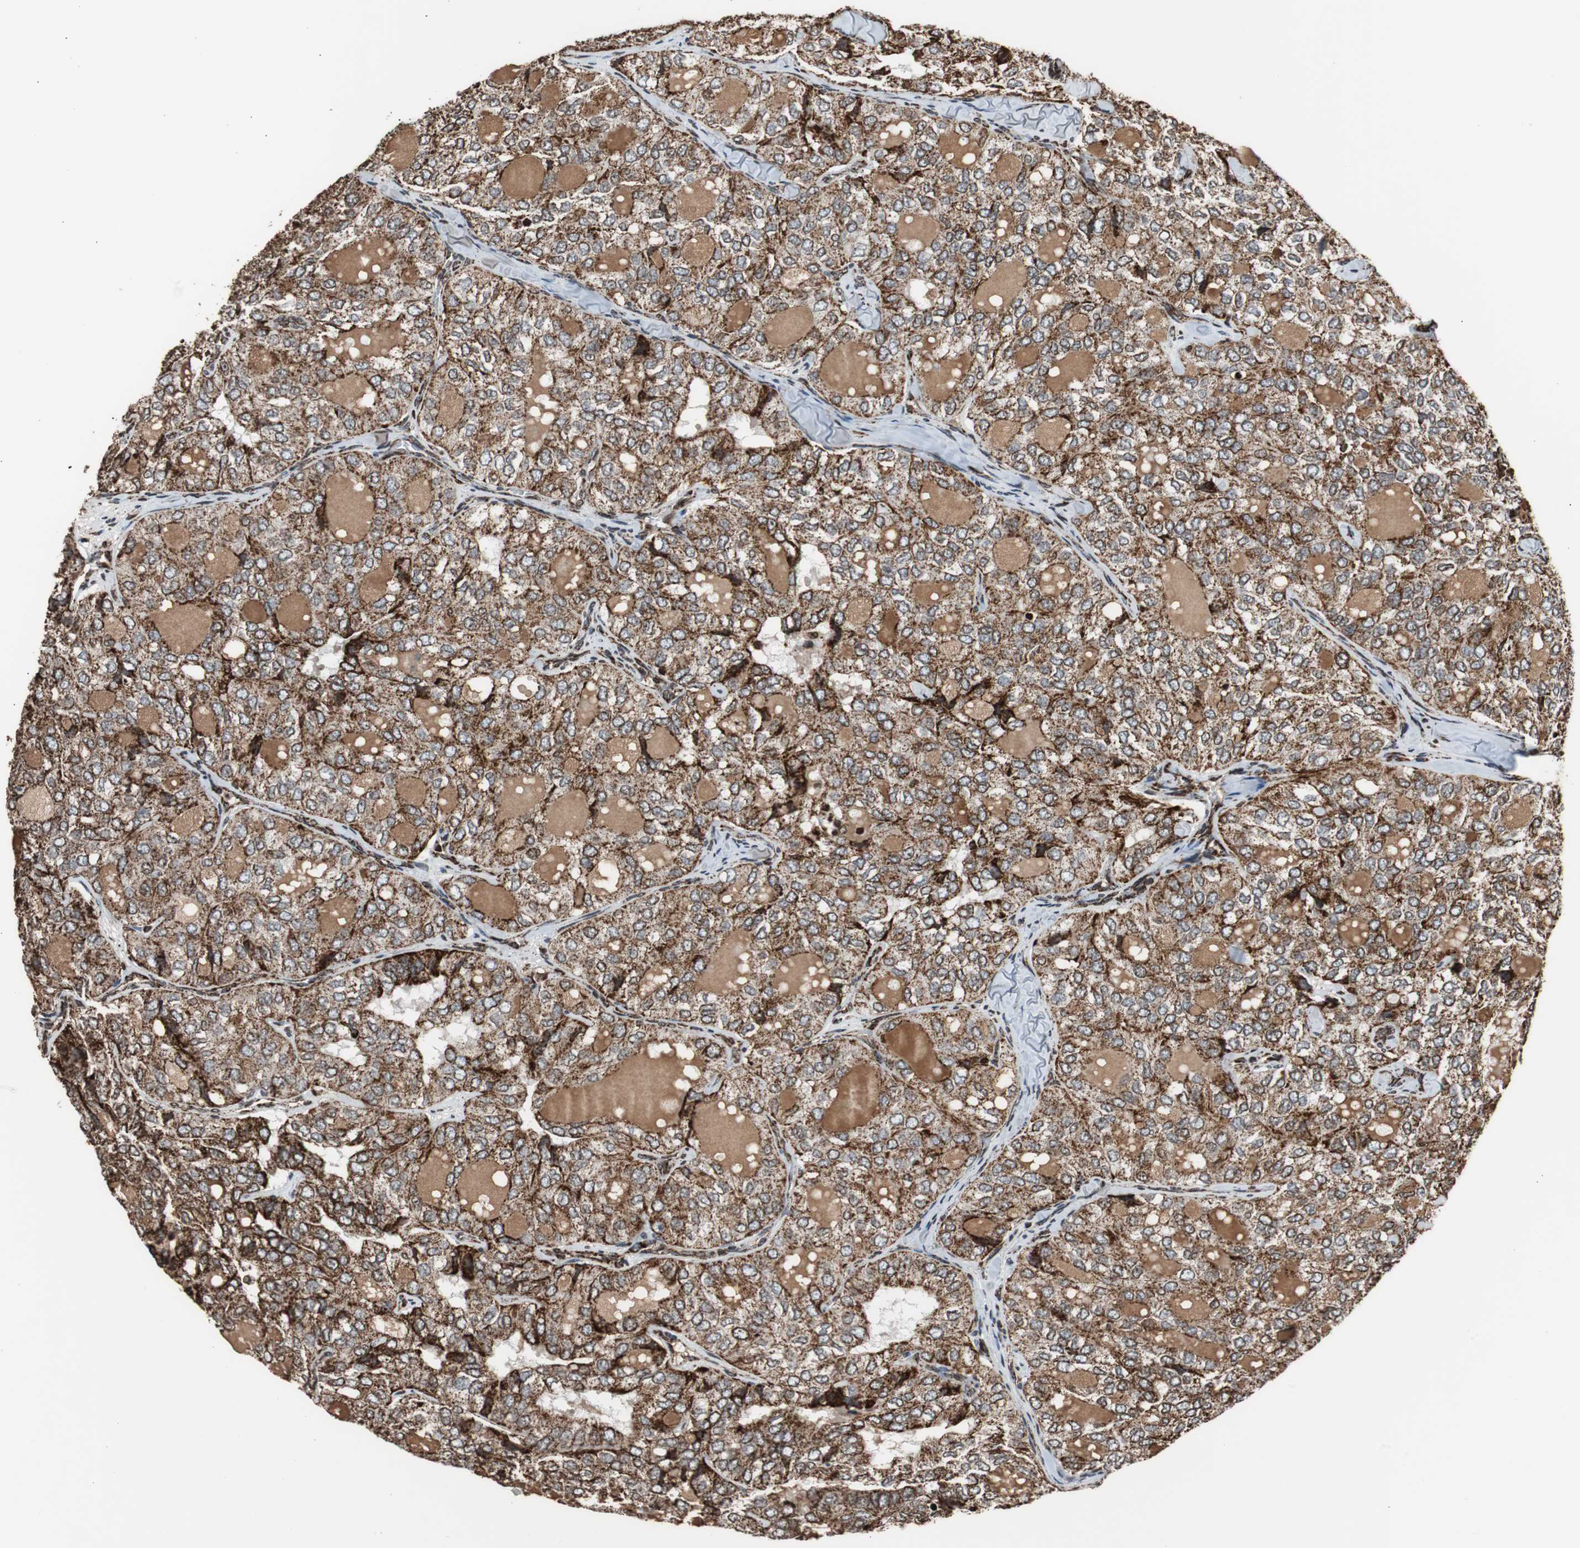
{"staining": {"intensity": "strong", "quantity": ">75%", "location": "cytoplasmic/membranous"}, "tissue": "thyroid cancer", "cell_type": "Tumor cells", "image_type": "cancer", "snomed": [{"axis": "morphology", "description": "Follicular adenoma carcinoma, NOS"}, {"axis": "topography", "description": "Thyroid gland"}], "caption": "Follicular adenoma carcinoma (thyroid) was stained to show a protein in brown. There is high levels of strong cytoplasmic/membranous expression in about >75% of tumor cells. (DAB = brown stain, brightfield microscopy at high magnification).", "gene": "HSPA9", "patient": {"sex": "male", "age": 75}}